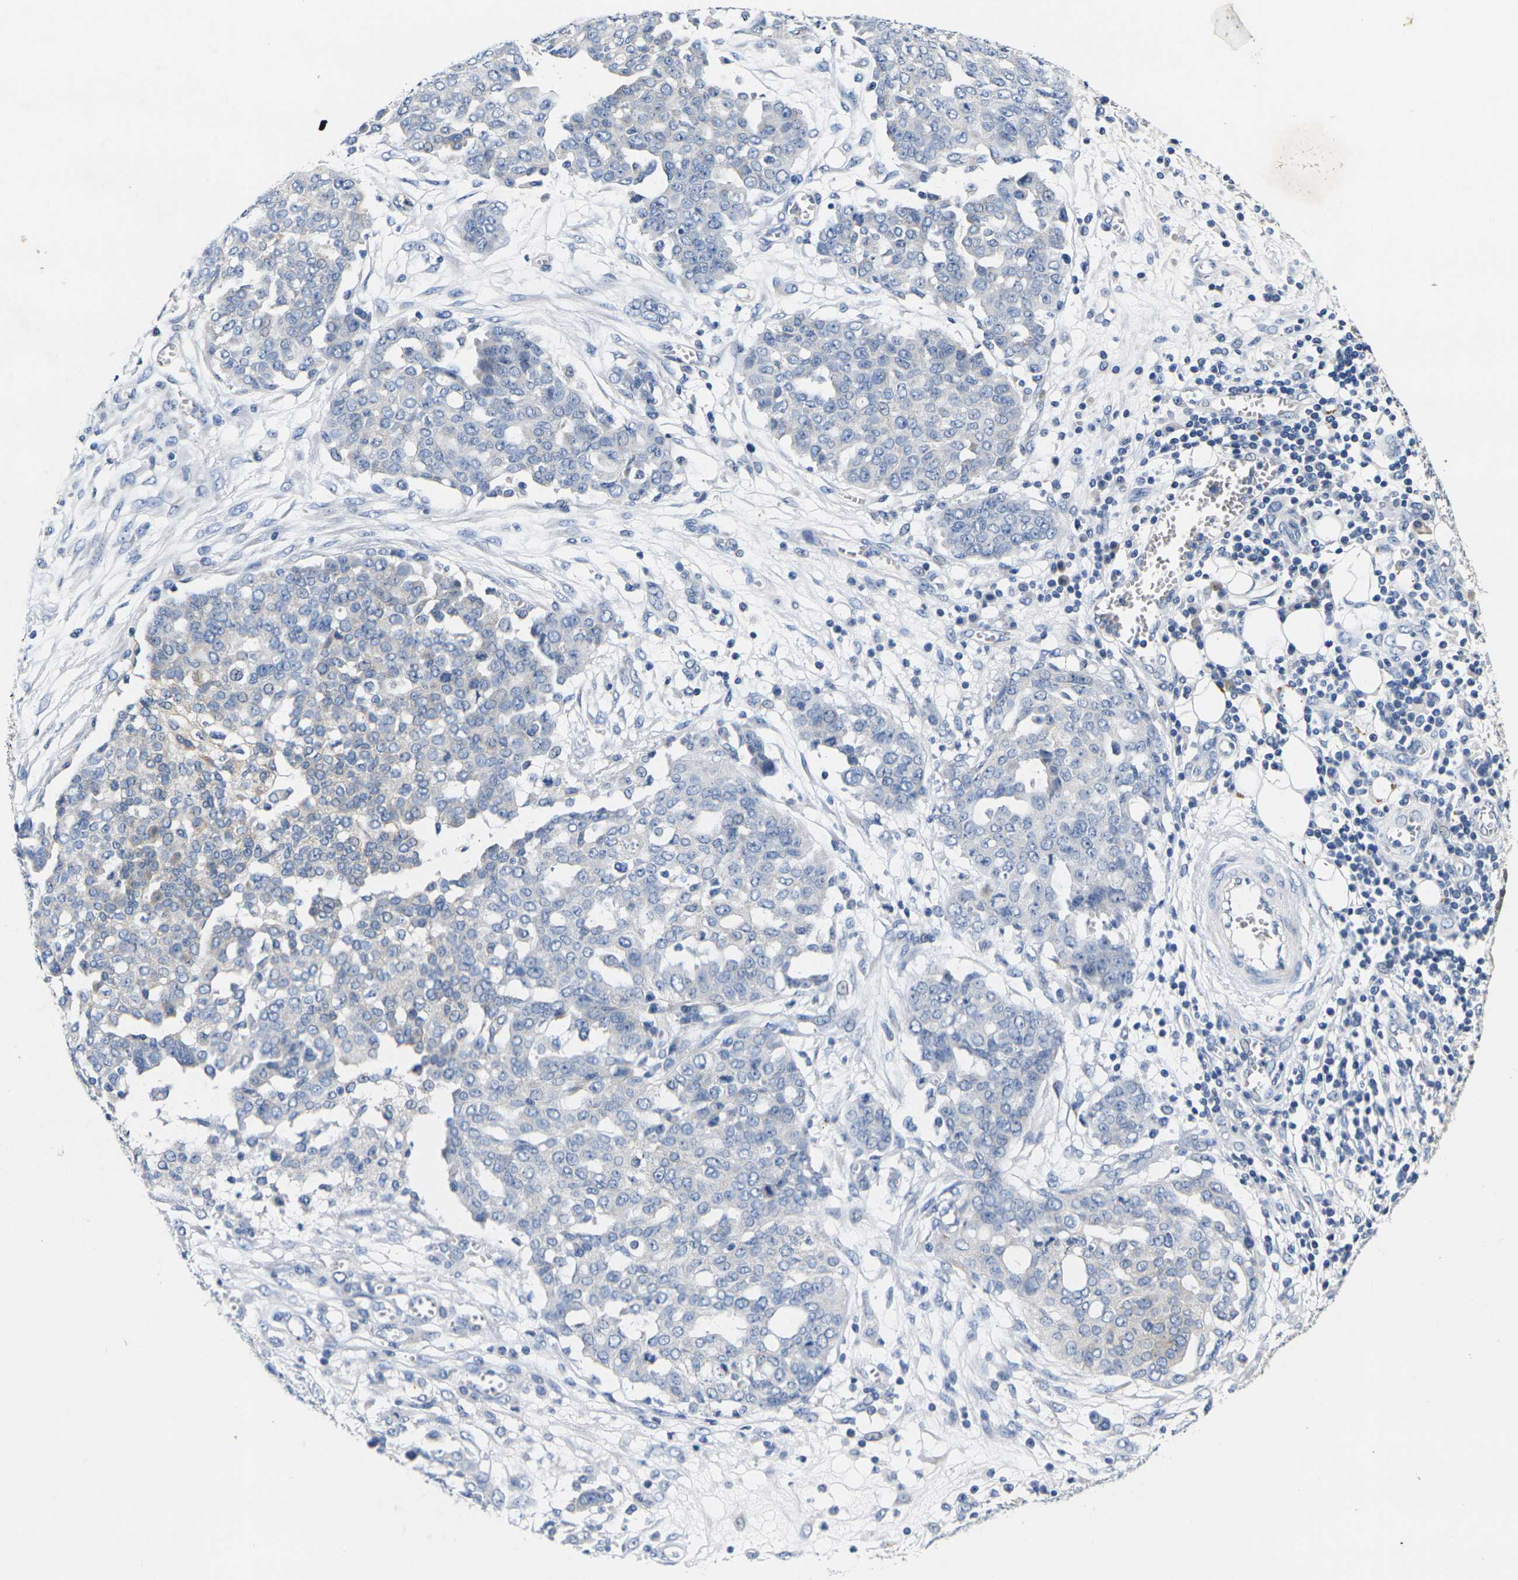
{"staining": {"intensity": "negative", "quantity": "none", "location": "none"}, "tissue": "ovarian cancer", "cell_type": "Tumor cells", "image_type": "cancer", "snomed": [{"axis": "morphology", "description": "Cystadenocarcinoma, serous, NOS"}, {"axis": "topography", "description": "Soft tissue"}, {"axis": "topography", "description": "Ovary"}], "caption": "Immunohistochemistry of human ovarian cancer demonstrates no staining in tumor cells.", "gene": "NOCT", "patient": {"sex": "female", "age": 57}}